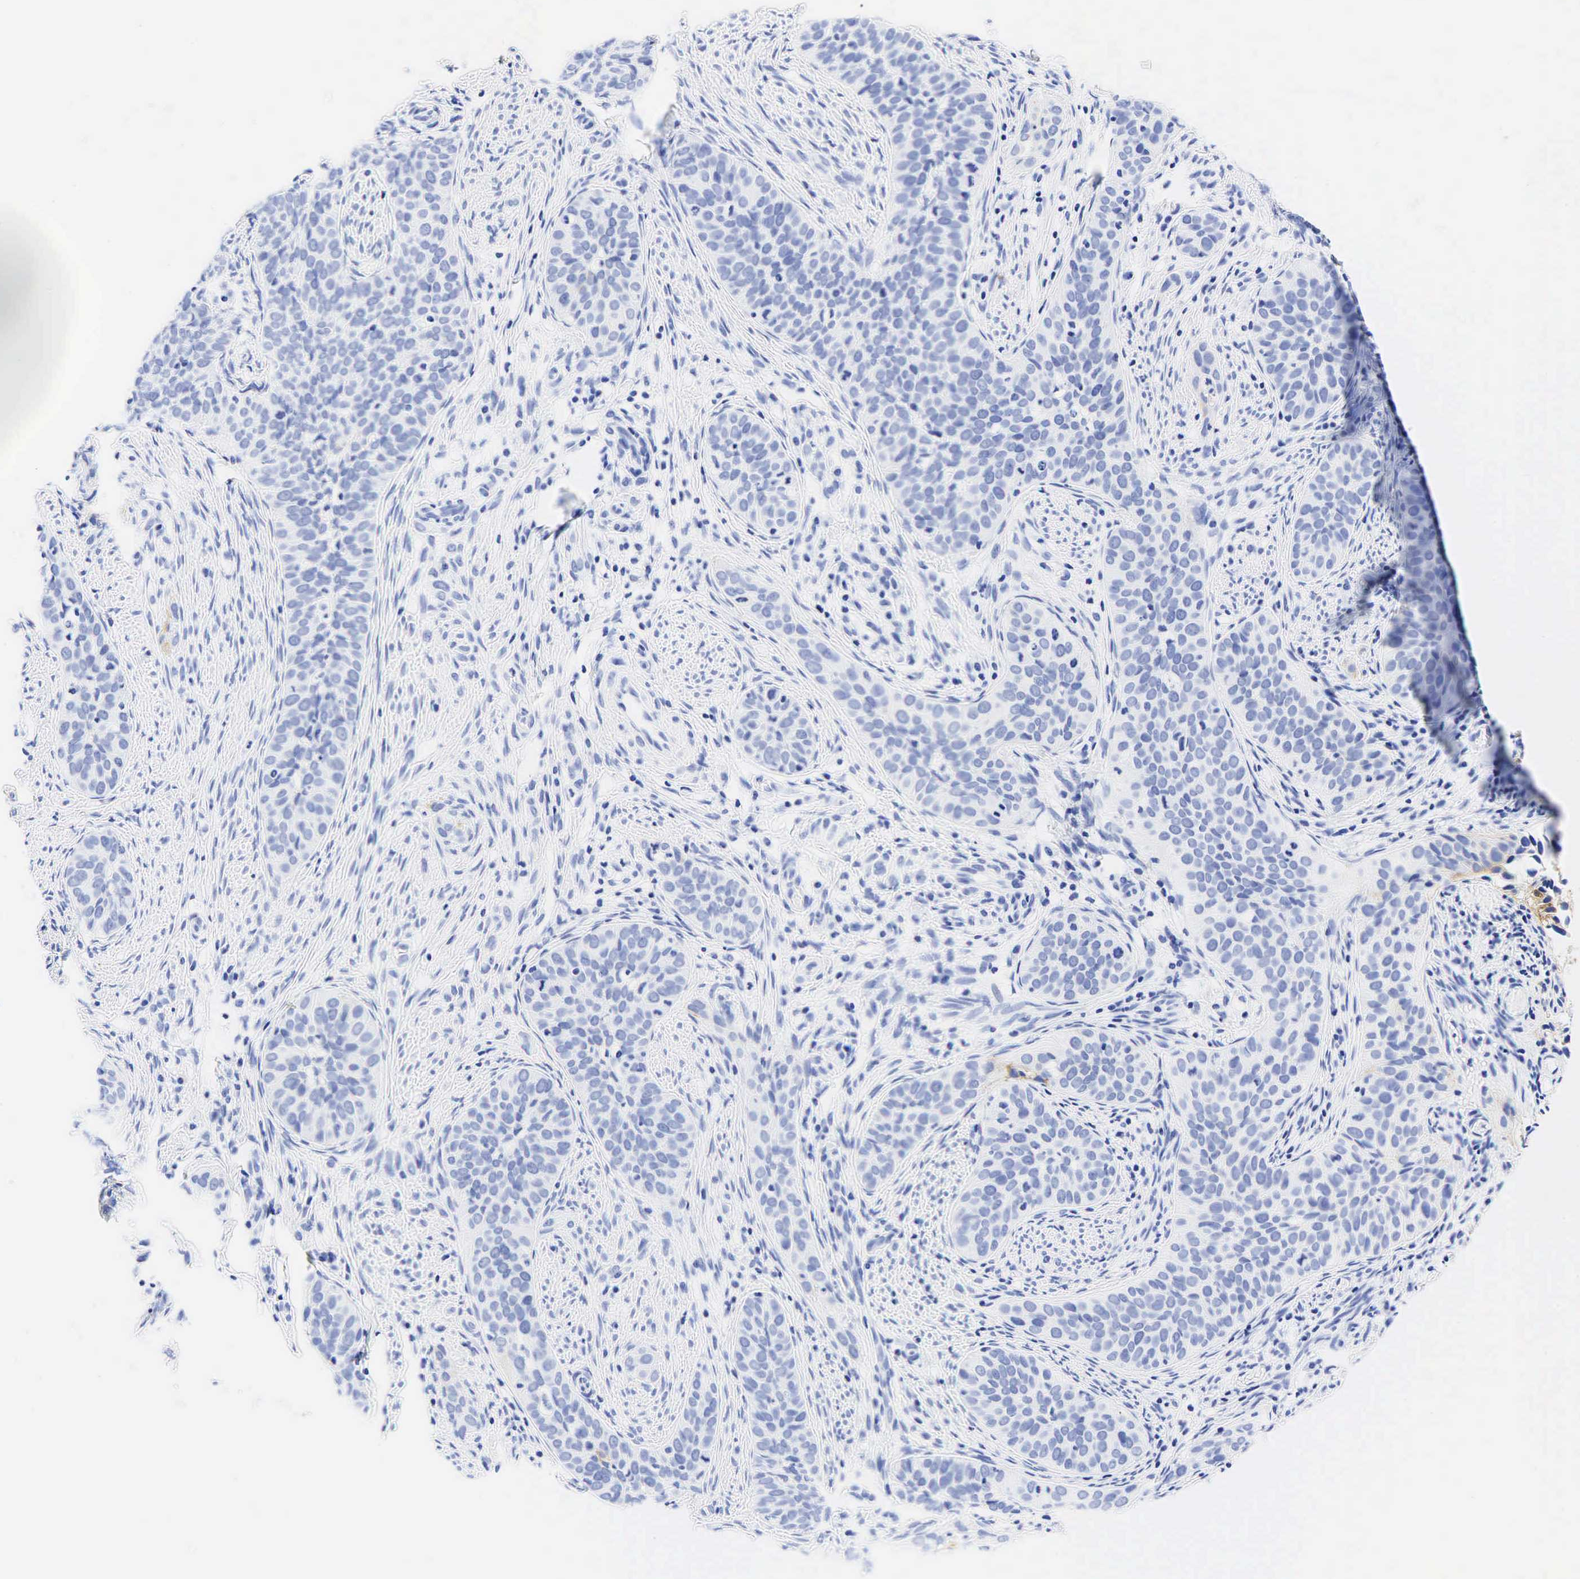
{"staining": {"intensity": "weak", "quantity": "<25%", "location": "cytoplasmic/membranous"}, "tissue": "cervical cancer", "cell_type": "Tumor cells", "image_type": "cancer", "snomed": [{"axis": "morphology", "description": "Squamous cell carcinoma, NOS"}, {"axis": "topography", "description": "Cervix"}], "caption": "DAB (3,3'-diaminobenzidine) immunohistochemical staining of cervical cancer (squamous cell carcinoma) demonstrates no significant staining in tumor cells. Nuclei are stained in blue.", "gene": "CEACAM5", "patient": {"sex": "female", "age": 31}}